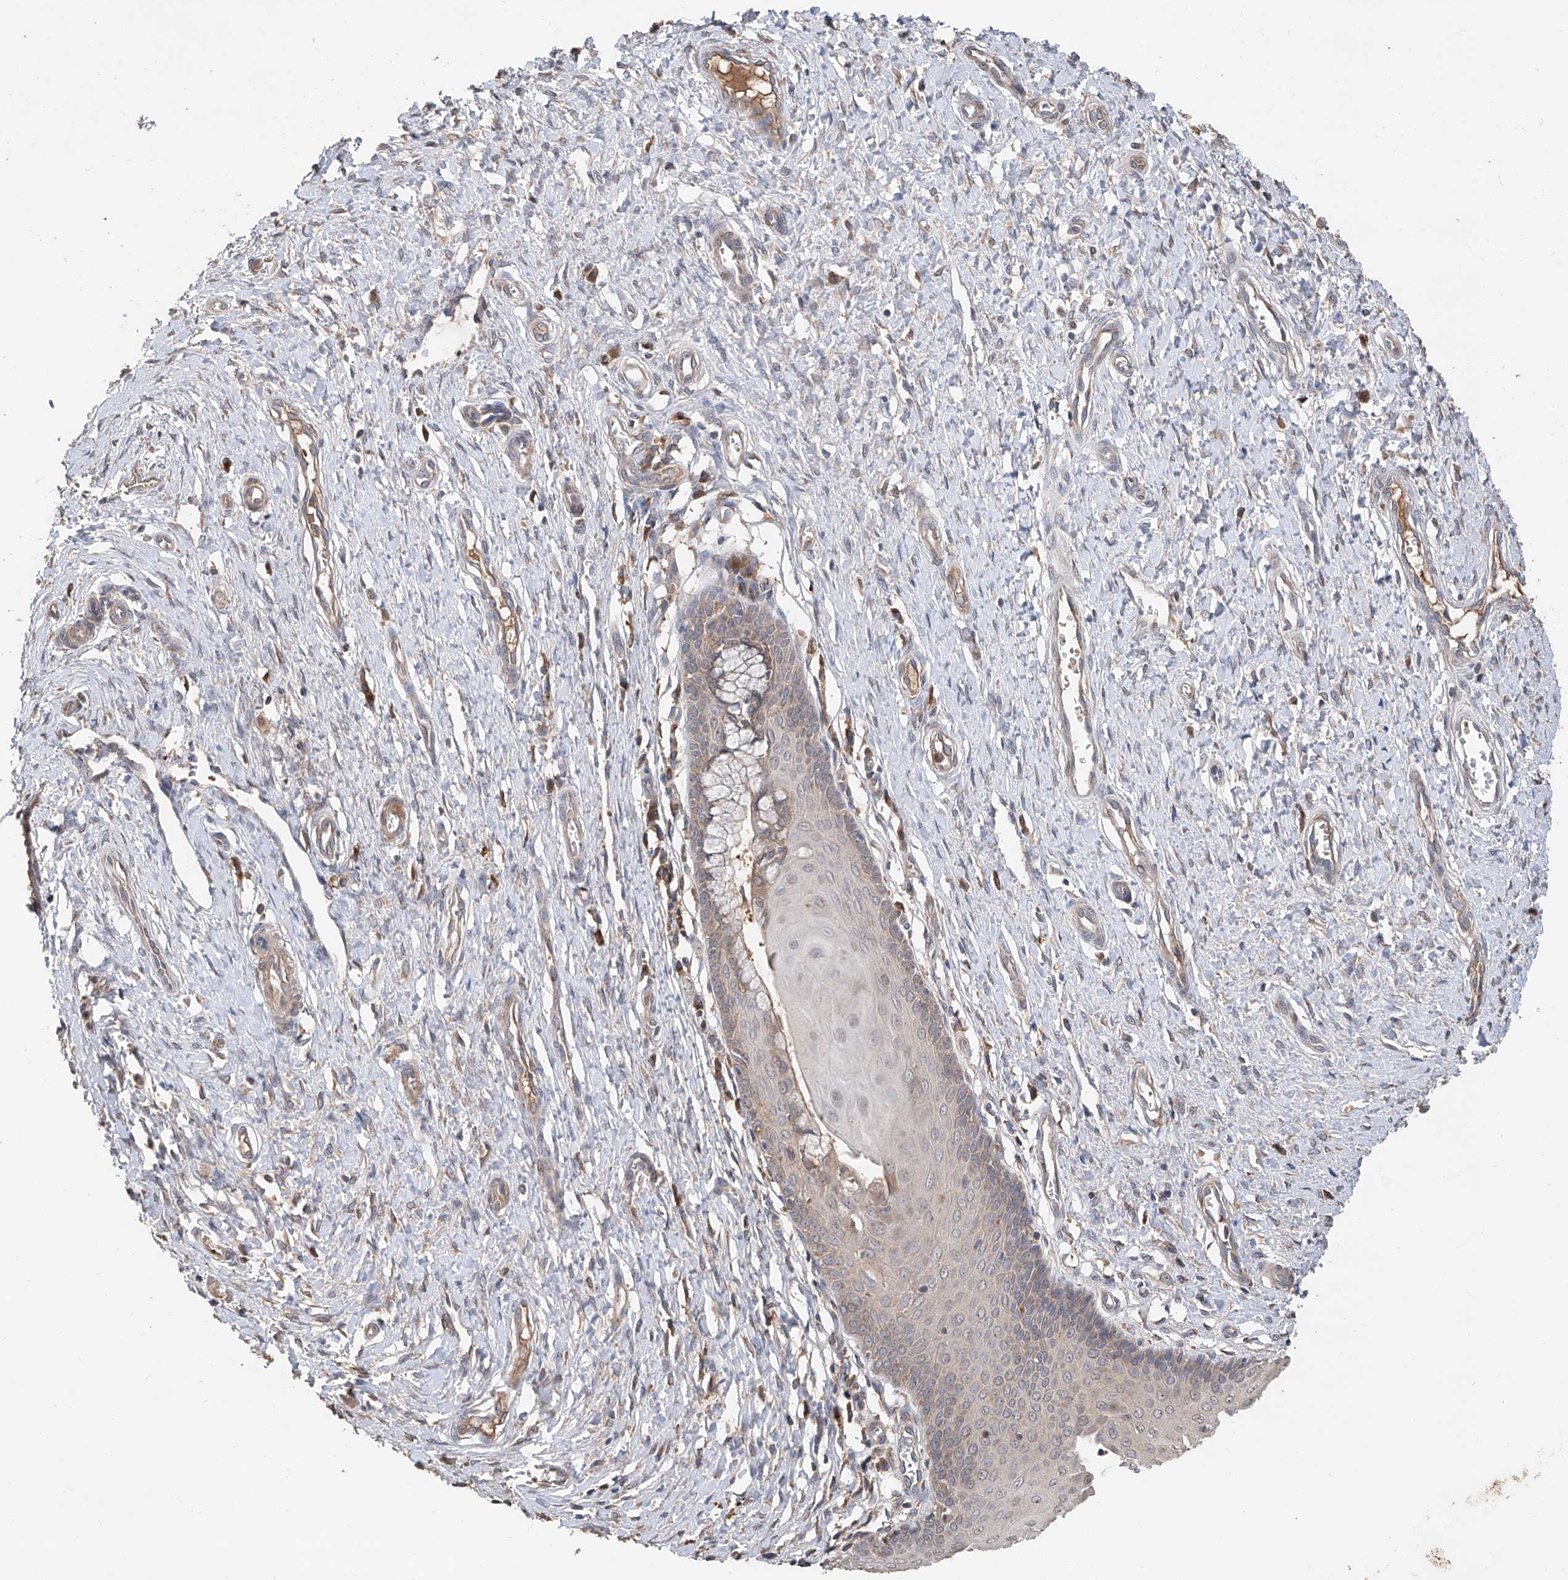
{"staining": {"intensity": "weak", "quantity": "25%-75%", "location": "cytoplasmic/membranous"}, "tissue": "cervix", "cell_type": "Glandular cells", "image_type": "normal", "snomed": [{"axis": "morphology", "description": "Normal tissue, NOS"}, {"axis": "topography", "description": "Cervix"}], "caption": "This is a micrograph of IHC staining of normal cervix, which shows weak positivity in the cytoplasmic/membranous of glandular cells.", "gene": "EDN1", "patient": {"sex": "female", "age": 55}}